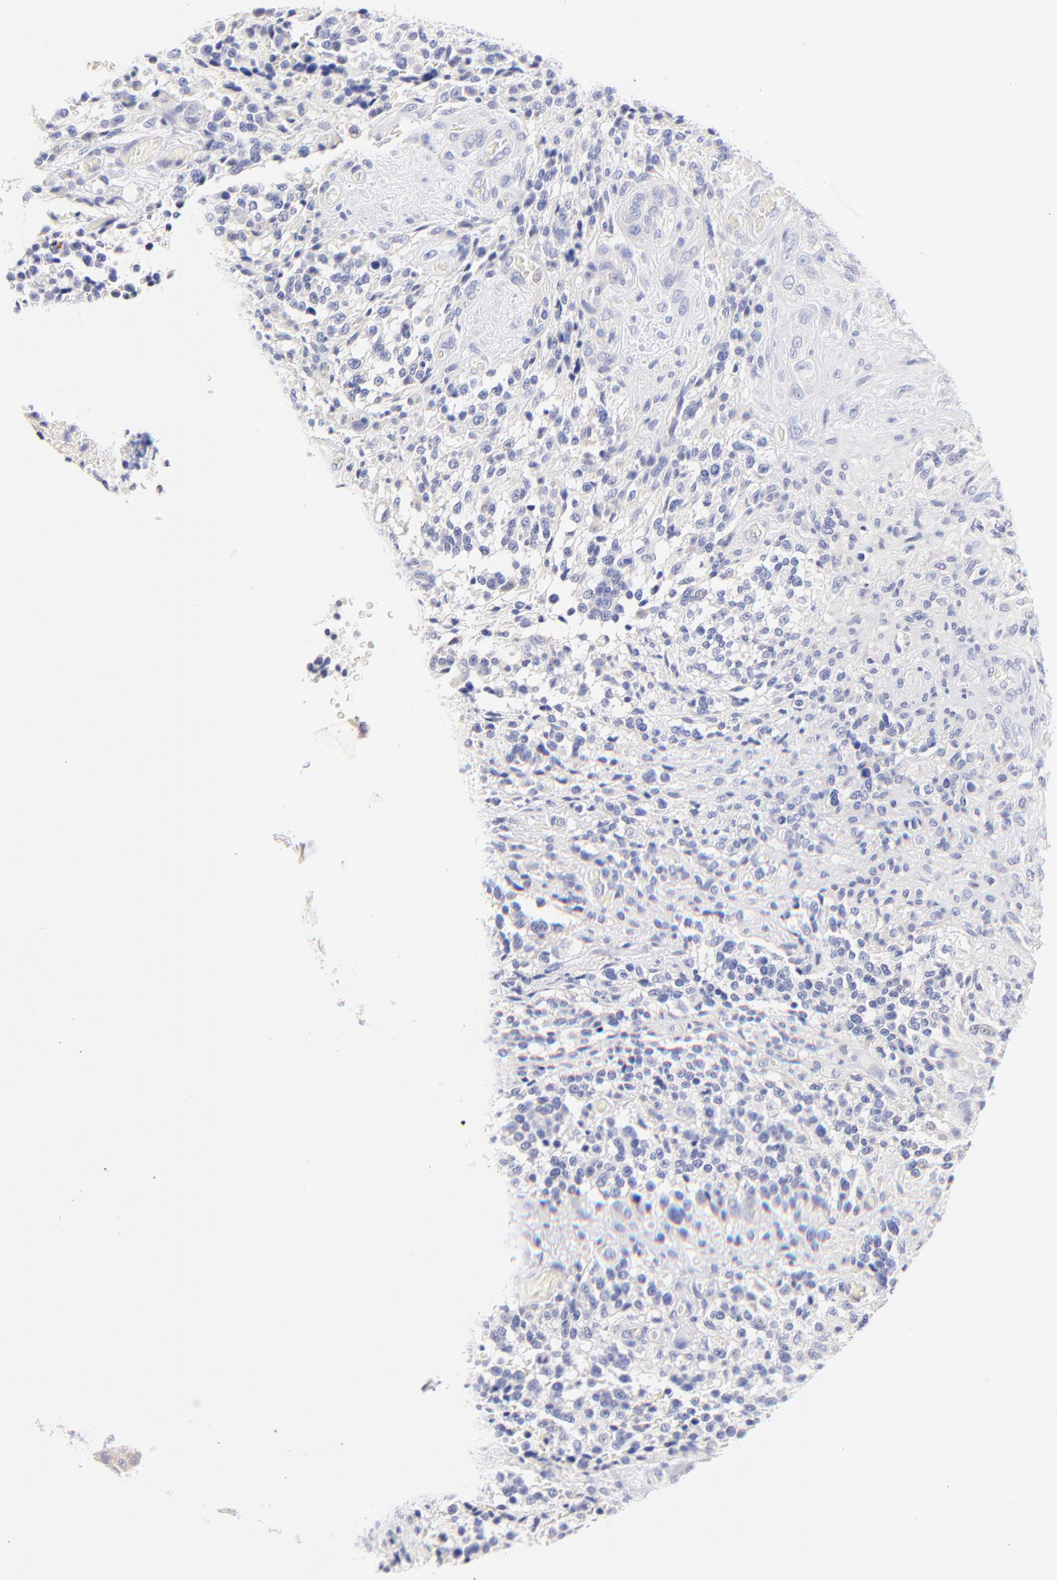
{"staining": {"intensity": "negative", "quantity": "none", "location": "none"}, "tissue": "glioma", "cell_type": "Tumor cells", "image_type": "cancer", "snomed": [{"axis": "morphology", "description": "Glioma, malignant, High grade"}, {"axis": "topography", "description": "Brain"}], "caption": "This is a micrograph of immunohistochemistry staining of high-grade glioma (malignant), which shows no staining in tumor cells.", "gene": "EBP", "patient": {"sex": "male", "age": 36}}